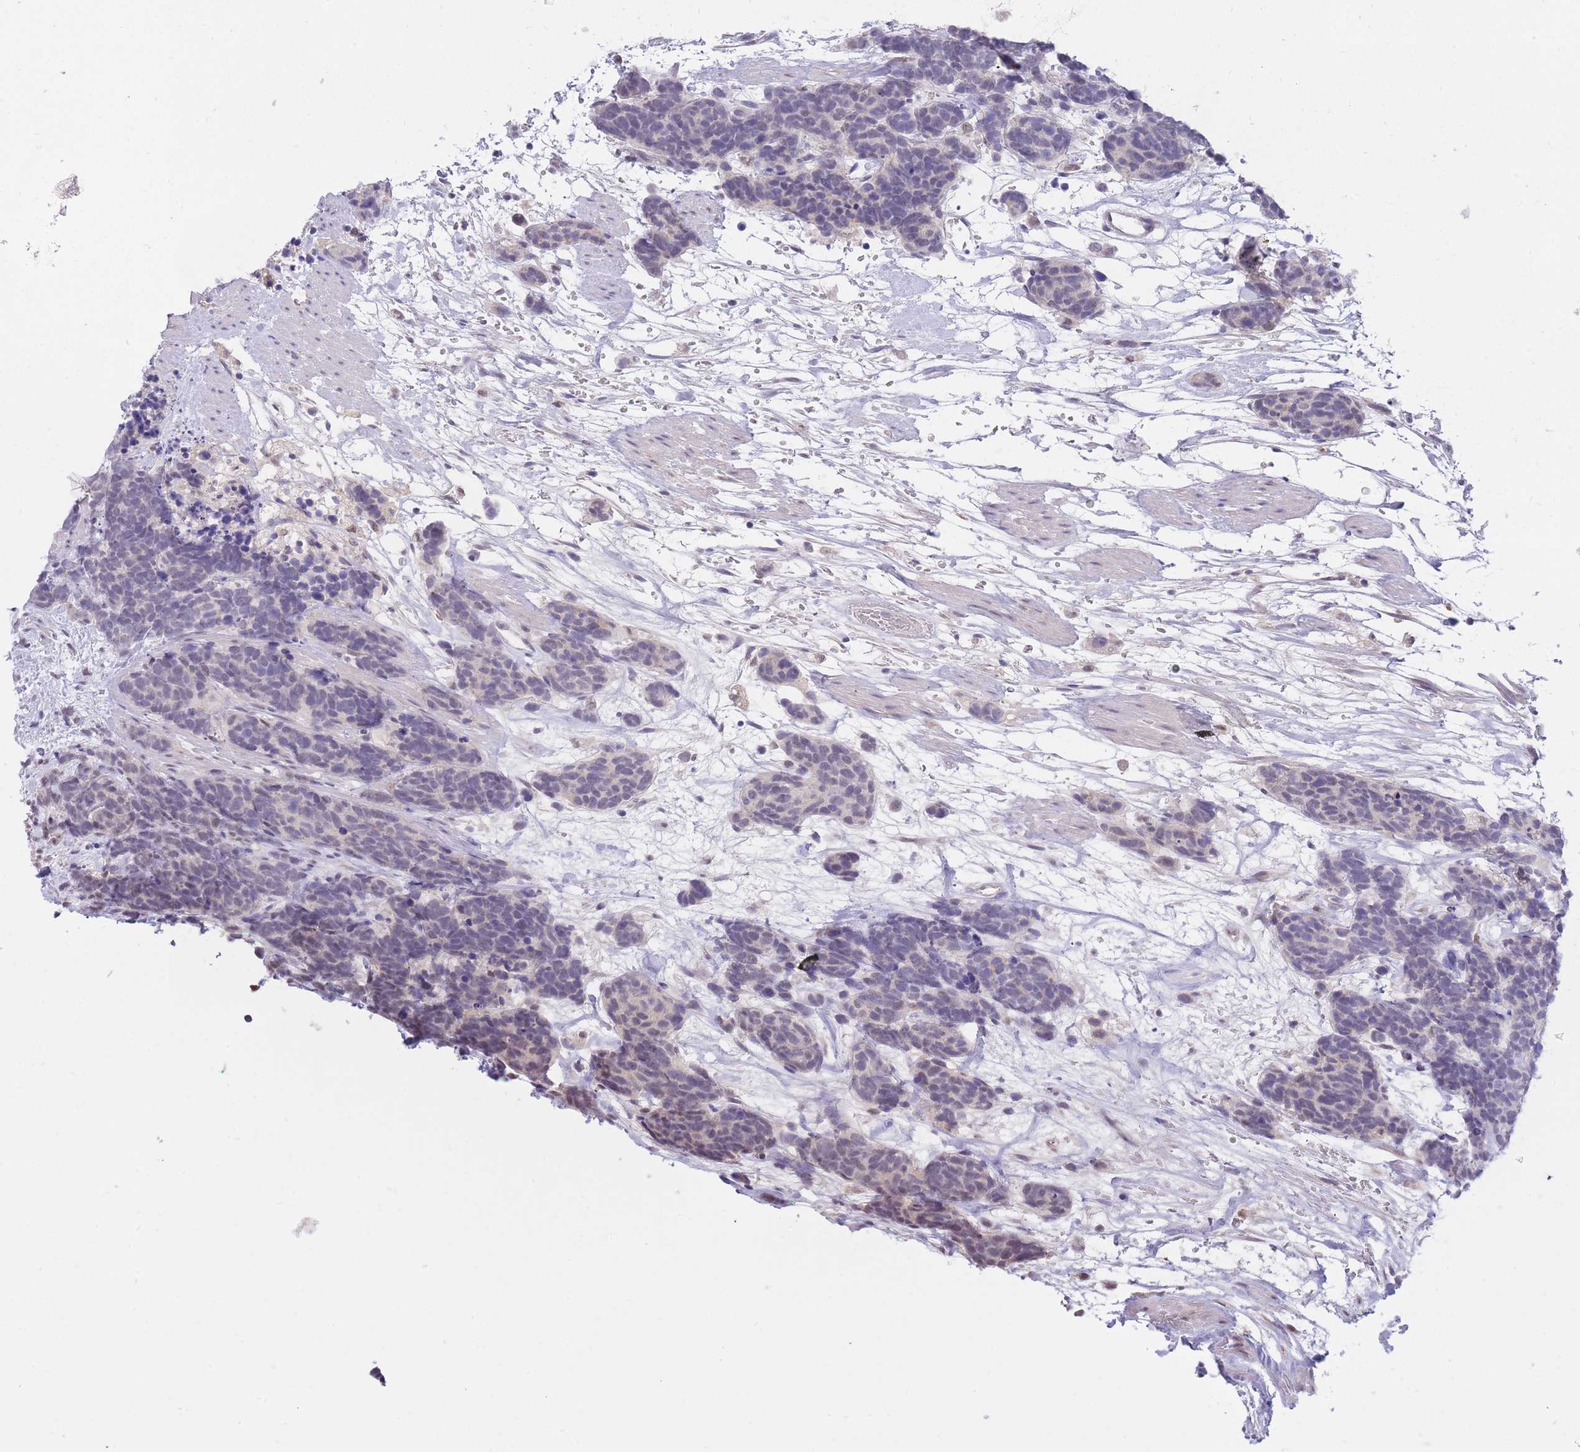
{"staining": {"intensity": "negative", "quantity": "none", "location": "none"}, "tissue": "carcinoid", "cell_type": "Tumor cells", "image_type": "cancer", "snomed": [{"axis": "morphology", "description": "Carcinoma, NOS"}, {"axis": "morphology", "description": "Carcinoid, malignant, NOS"}, {"axis": "topography", "description": "Prostate"}], "caption": "Immunohistochemistry (IHC) micrograph of human carcinoid stained for a protein (brown), which shows no expression in tumor cells.", "gene": "GOLGA6L25", "patient": {"sex": "male", "age": 57}}